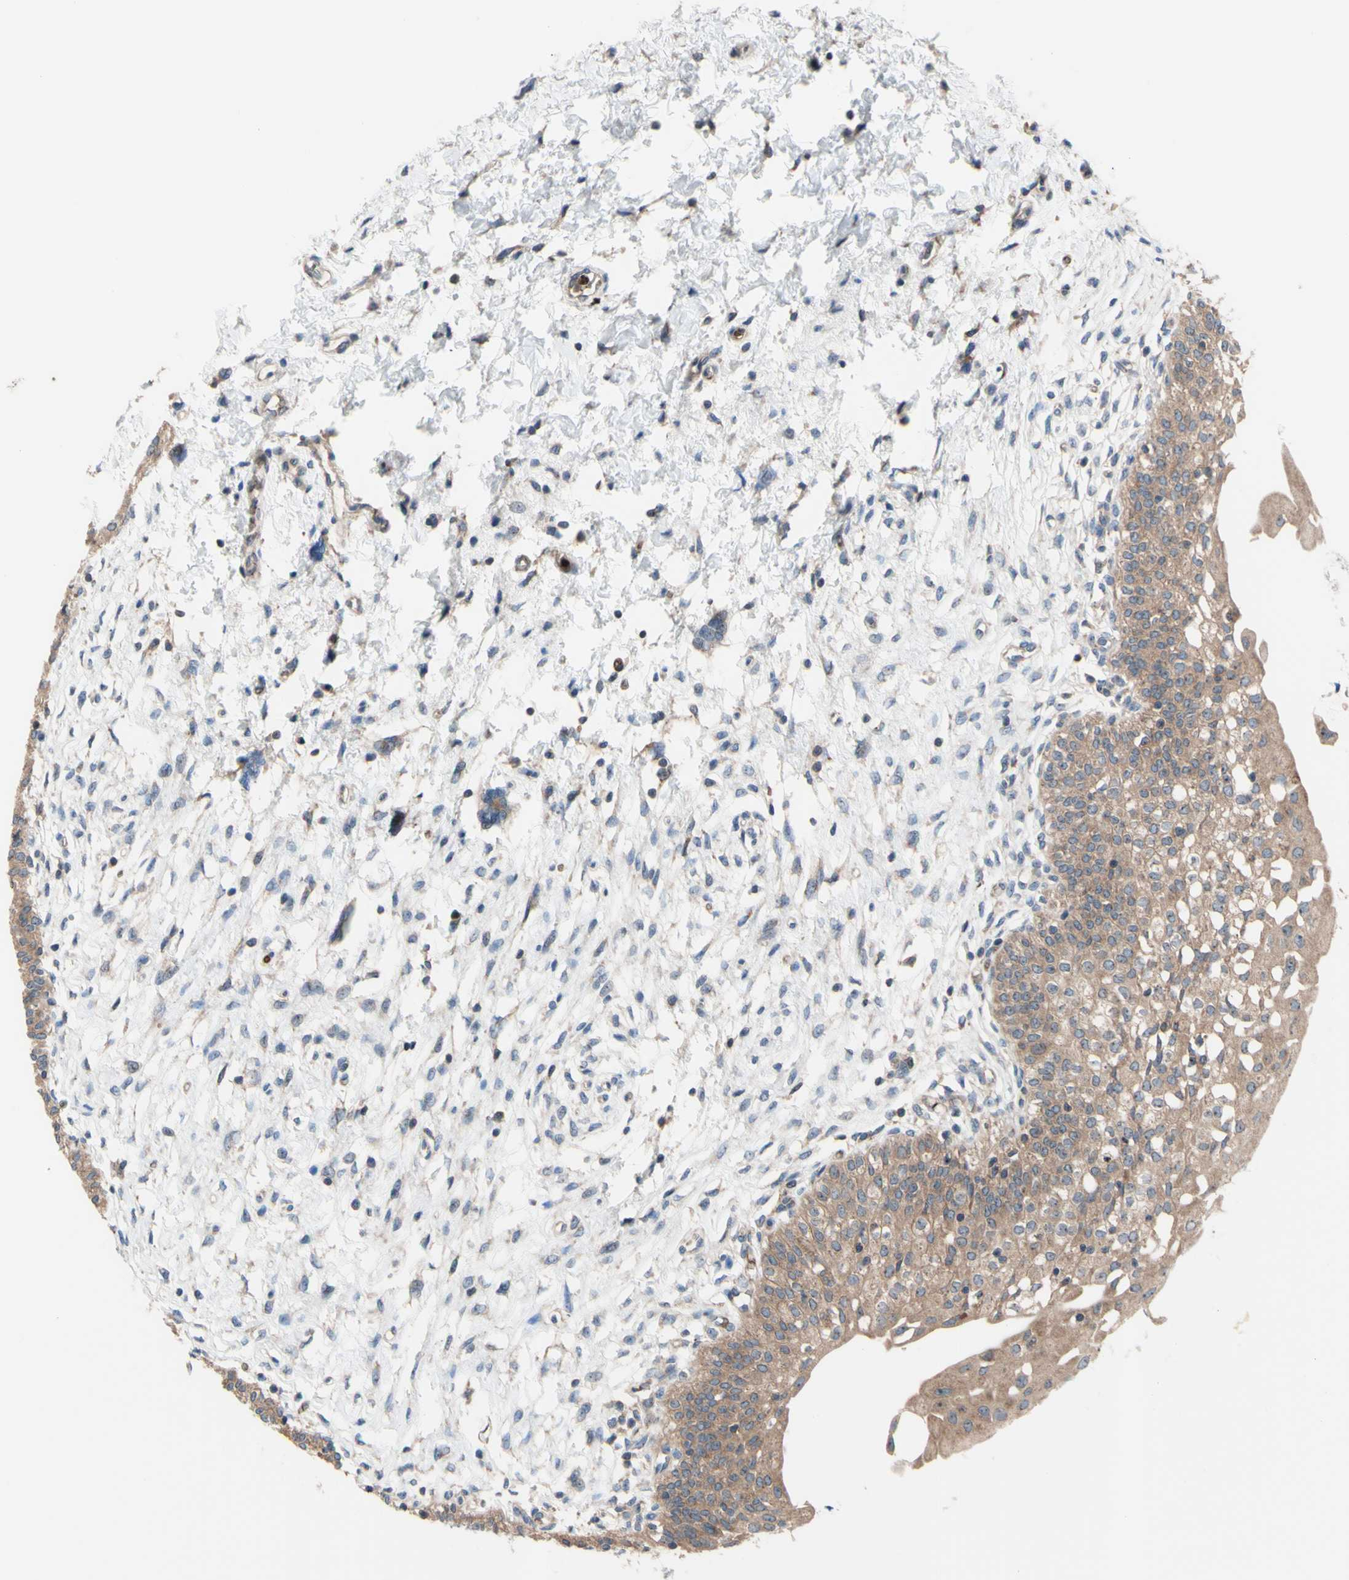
{"staining": {"intensity": "moderate", "quantity": ">75%", "location": "cytoplasmic/membranous,nuclear"}, "tissue": "urinary bladder", "cell_type": "Urothelial cells", "image_type": "normal", "snomed": [{"axis": "morphology", "description": "Normal tissue, NOS"}, {"axis": "topography", "description": "Urinary bladder"}], "caption": "Urinary bladder stained for a protein shows moderate cytoplasmic/membranous,nuclear positivity in urothelial cells. Nuclei are stained in blue.", "gene": "USP9X", "patient": {"sex": "male", "age": 55}}